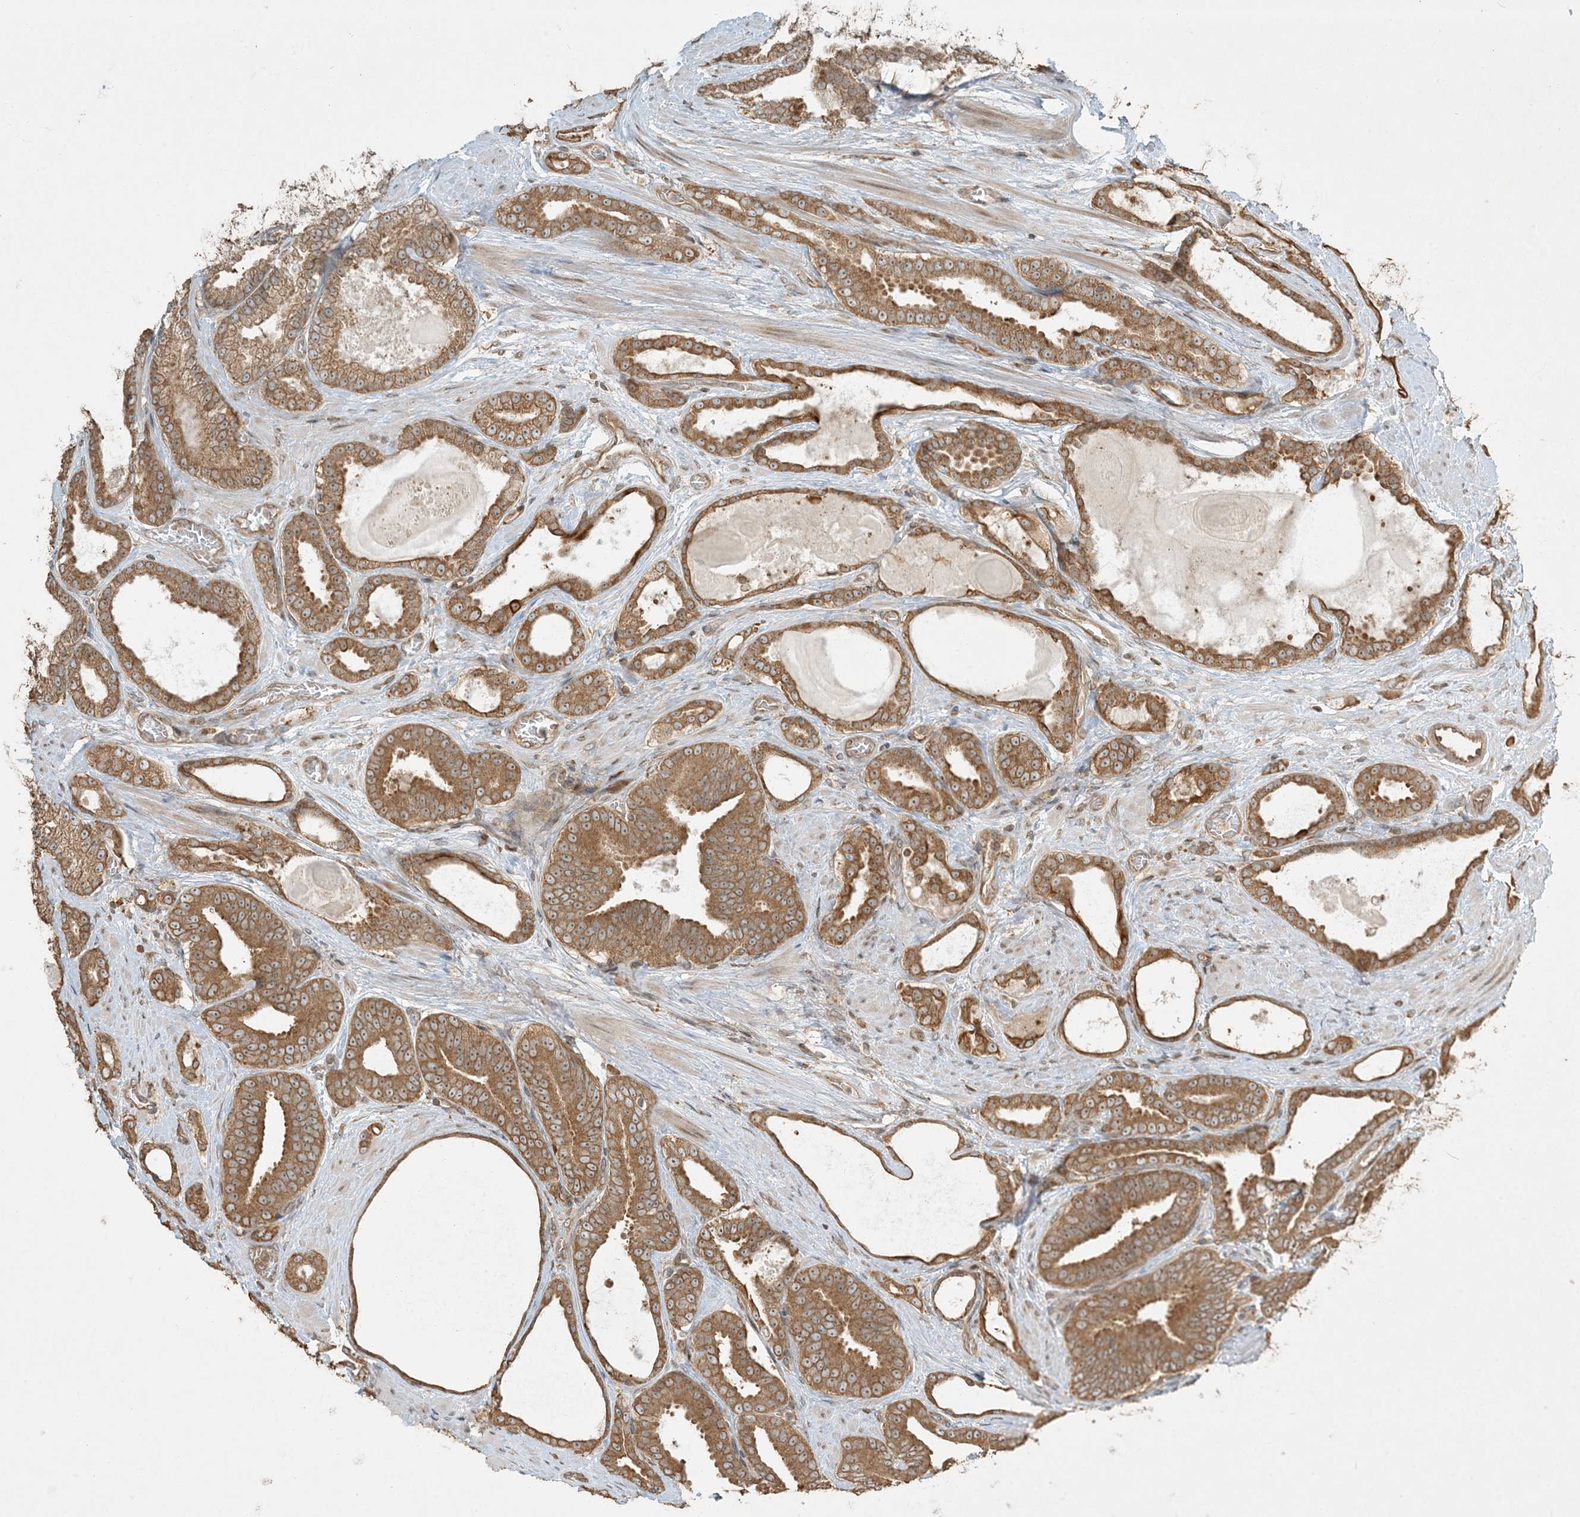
{"staining": {"intensity": "moderate", "quantity": ">75%", "location": "cytoplasmic/membranous"}, "tissue": "prostate cancer", "cell_type": "Tumor cells", "image_type": "cancer", "snomed": [{"axis": "morphology", "description": "Adenocarcinoma, High grade"}, {"axis": "topography", "description": "Prostate"}], "caption": "Immunohistochemical staining of human prostate cancer shows medium levels of moderate cytoplasmic/membranous protein staining in approximately >75% of tumor cells.", "gene": "COMMD8", "patient": {"sex": "male", "age": 60}}